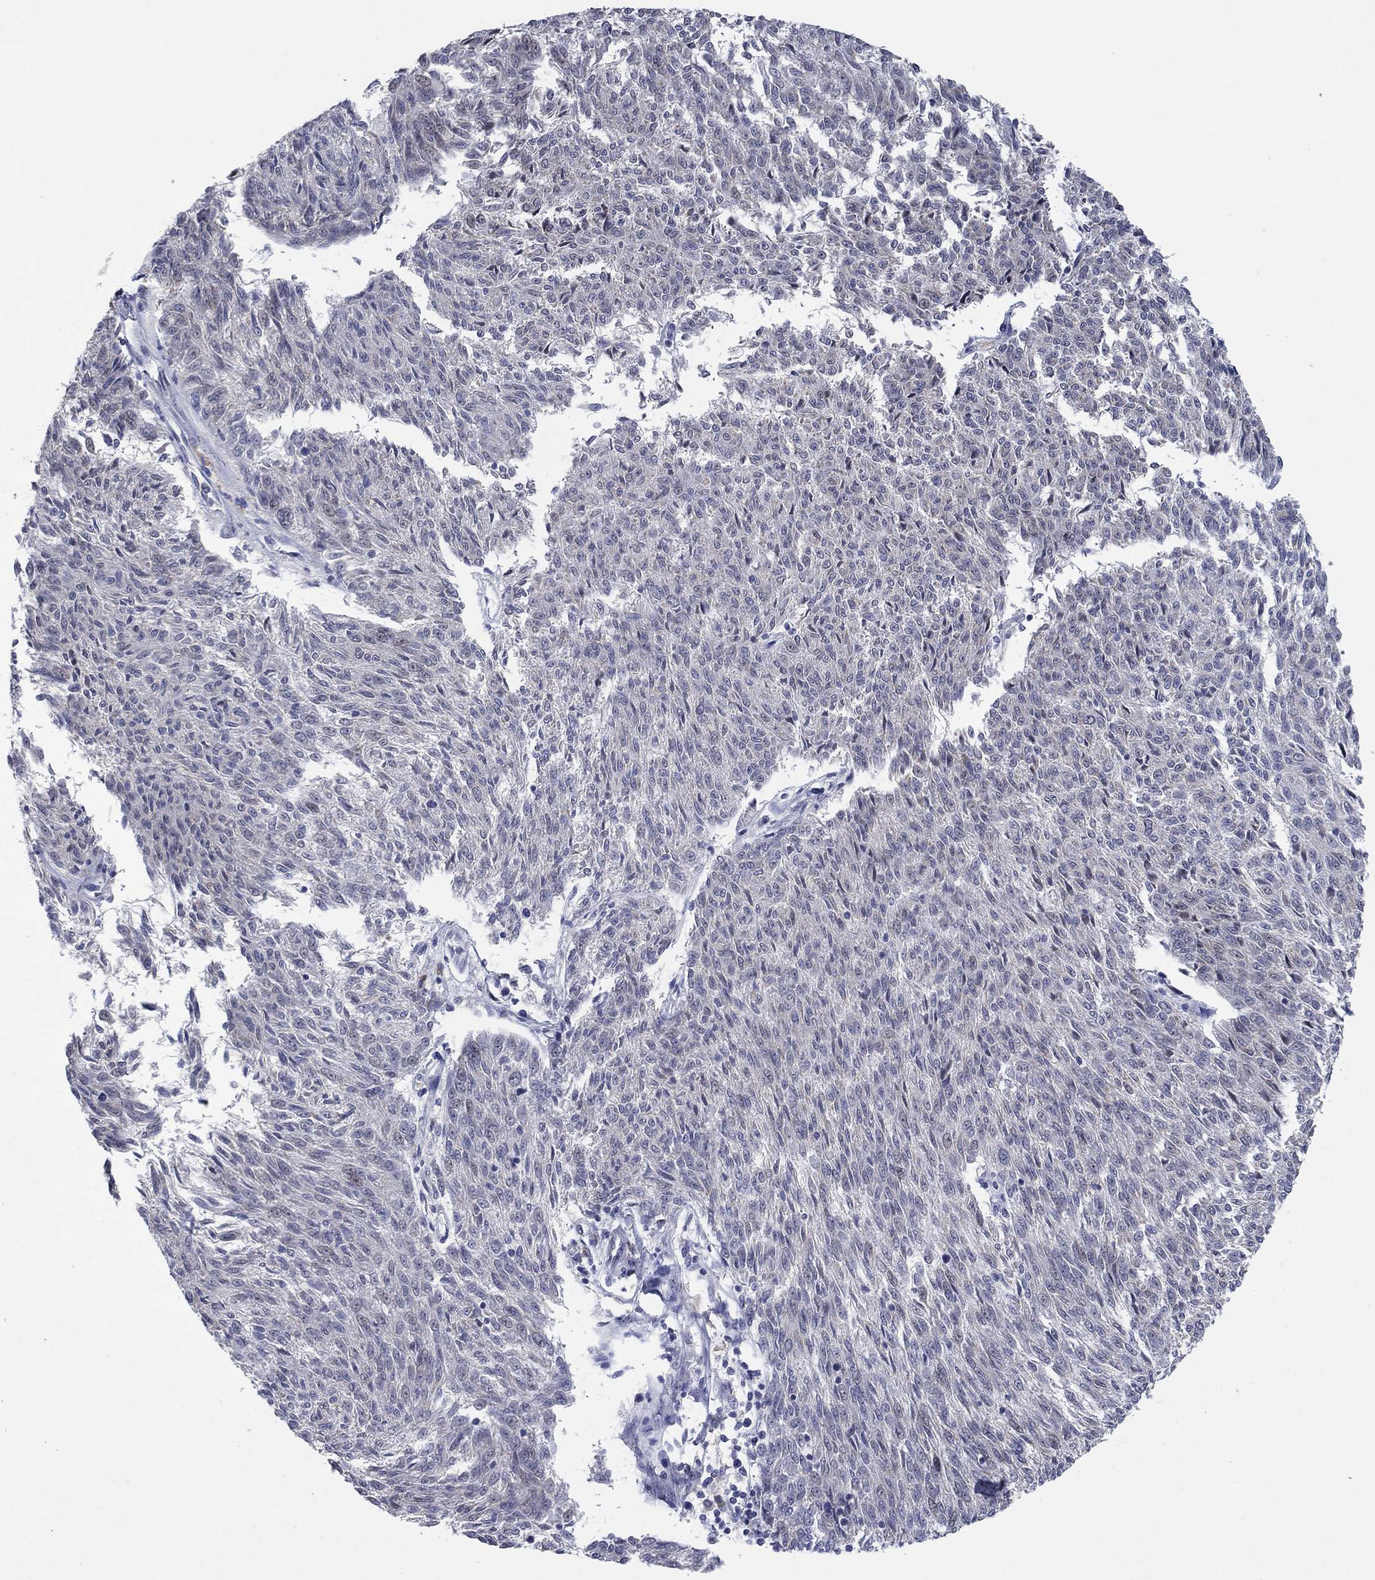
{"staining": {"intensity": "negative", "quantity": "none", "location": "none"}, "tissue": "melanoma", "cell_type": "Tumor cells", "image_type": "cancer", "snomed": [{"axis": "morphology", "description": "Malignant melanoma, NOS"}, {"axis": "topography", "description": "Skin"}], "caption": "A high-resolution micrograph shows immunohistochemistry staining of melanoma, which reveals no significant positivity in tumor cells. (DAB immunohistochemistry (IHC) with hematoxylin counter stain).", "gene": "SDC1", "patient": {"sex": "female", "age": 72}}